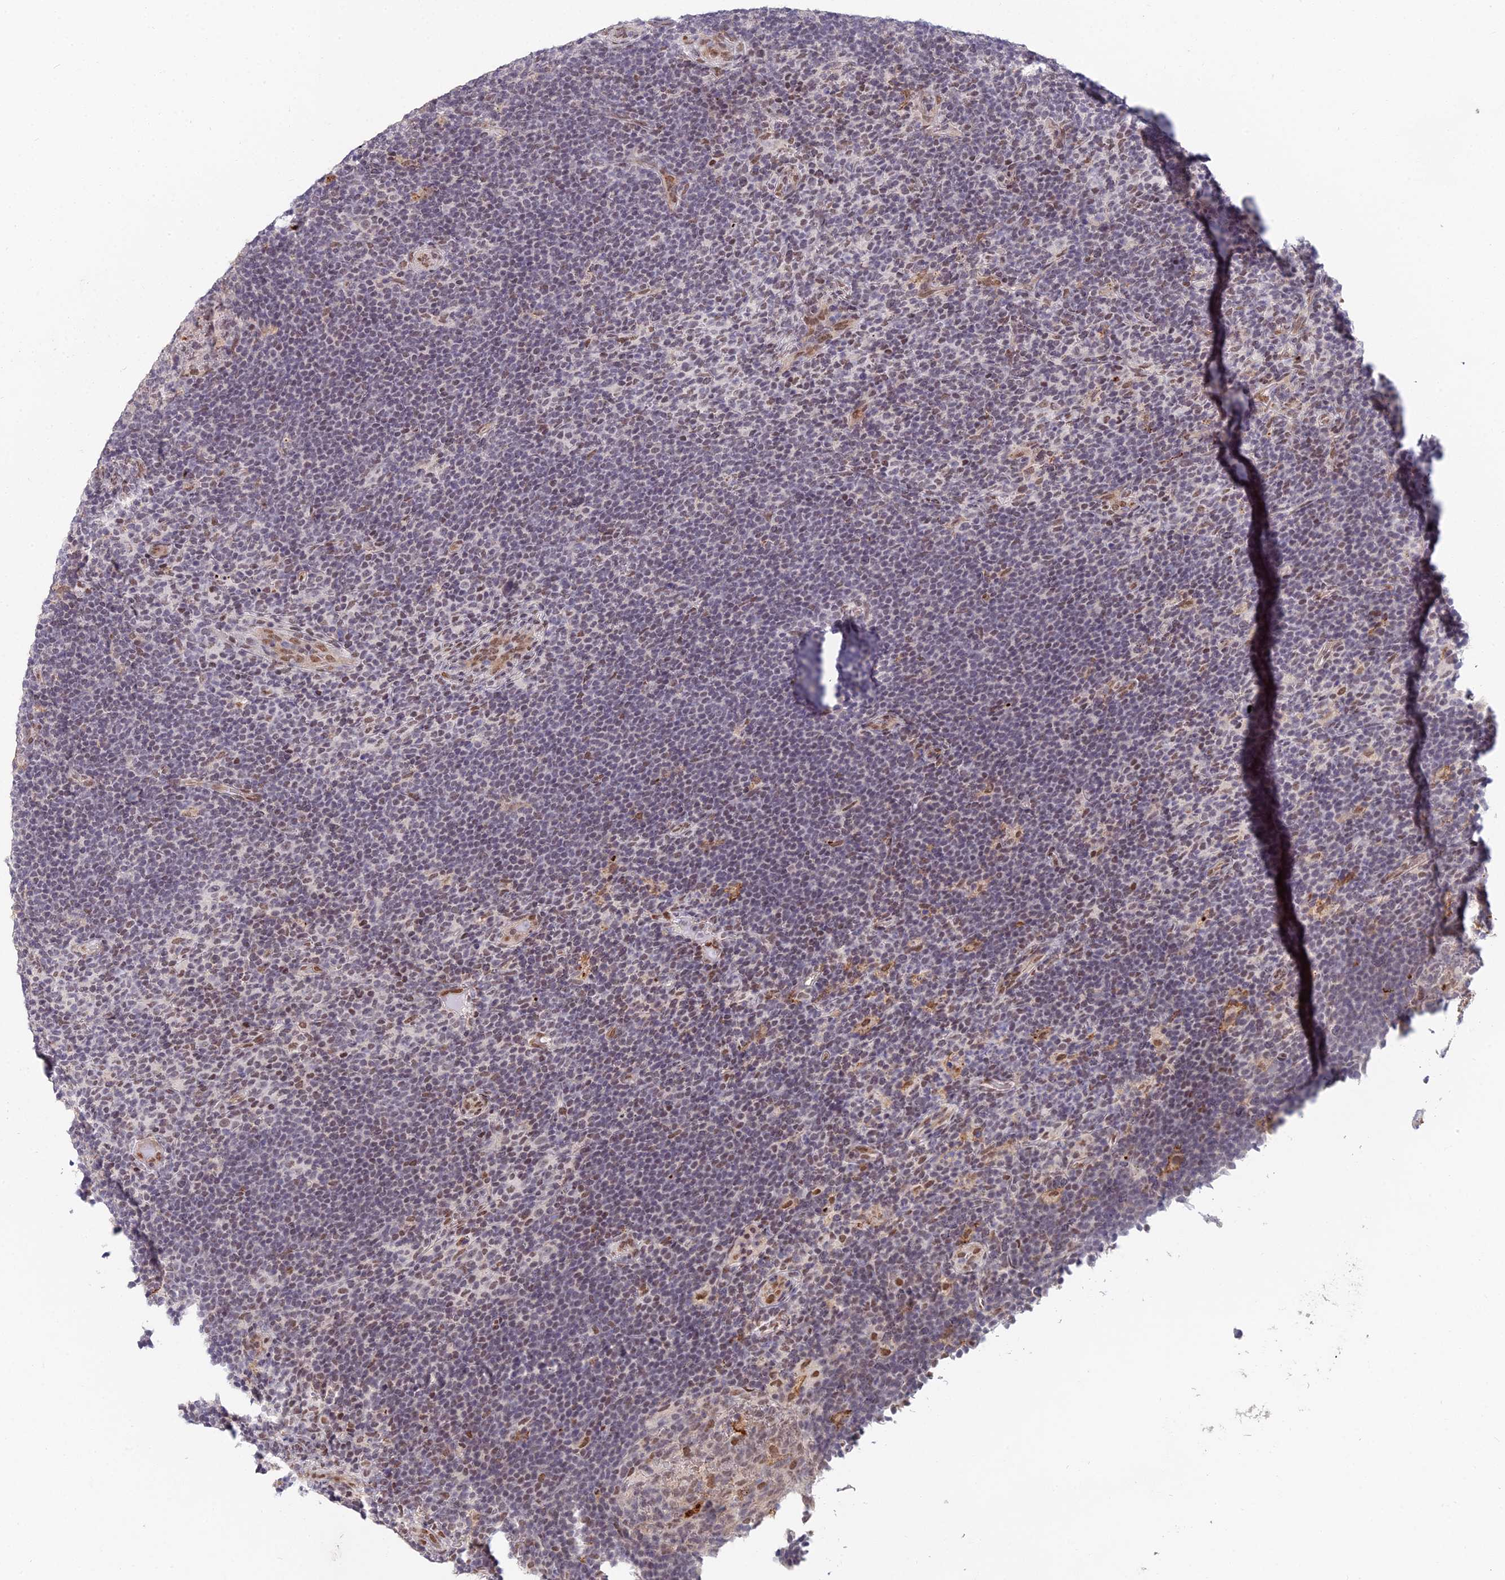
{"staining": {"intensity": "moderate", "quantity": ">75%", "location": "nuclear"}, "tissue": "lymphoma", "cell_type": "Tumor cells", "image_type": "cancer", "snomed": [{"axis": "morphology", "description": "Hodgkin's disease, NOS"}, {"axis": "topography", "description": "Lymph node"}], "caption": "High-power microscopy captured an immunohistochemistry micrograph of lymphoma, revealing moderate nuclear positivity in approximately >75% of tumor cells.", "gene": "ABHD17A", "patient": {"sex": "female", "age": 57}}